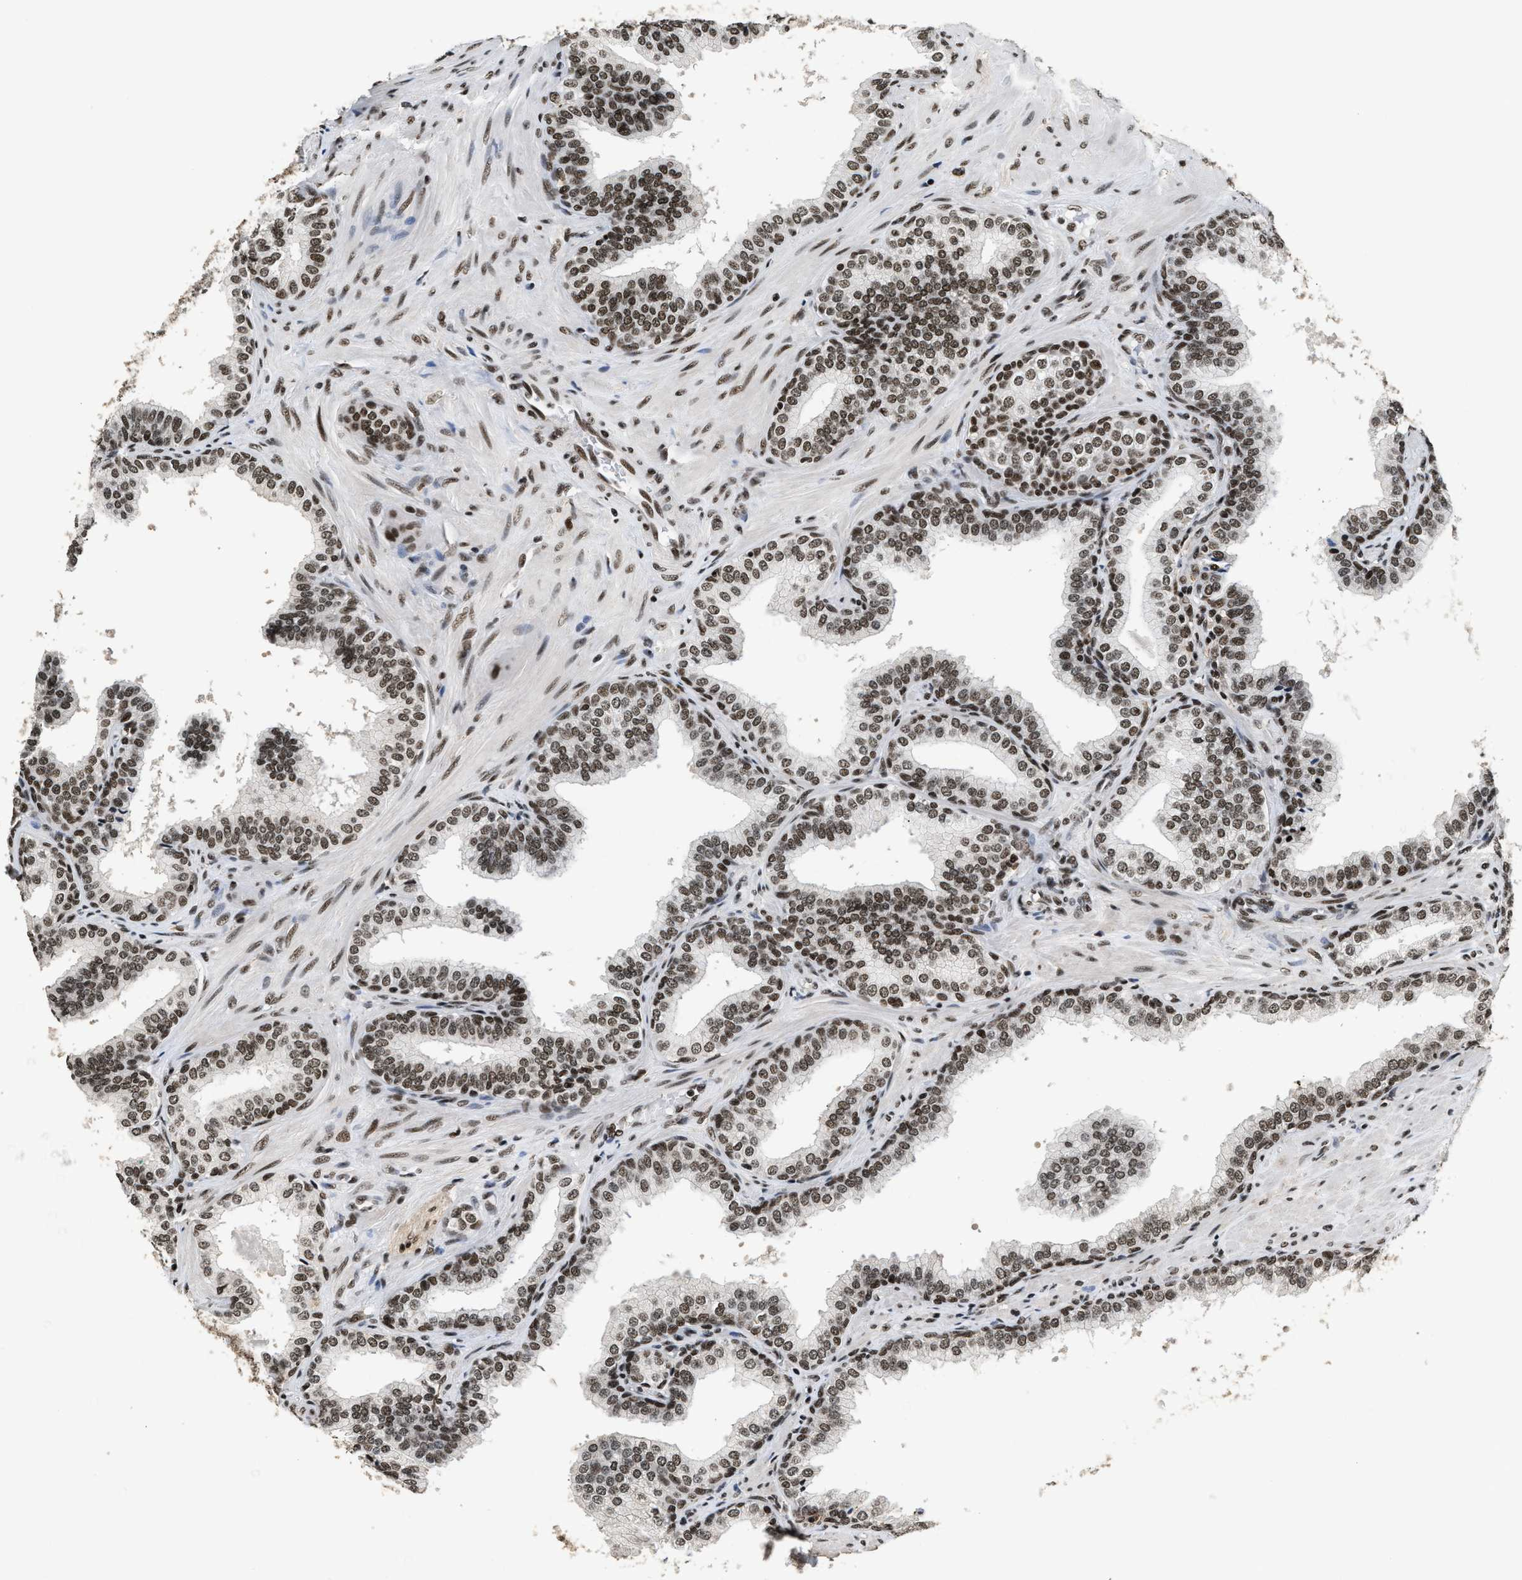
{"staining": {"intensity": "moderate", "quantity": ">75%", "location": "nuclear"}, "tissue": "prostate cancer", "cell_type": "Tumor cells", "image_type": "cancer", "snomed": [{"axis": "morphology", "description": "Adenocarcinoma, High grade"}, {"axis": "topography", "description": "Prostate"}], "caption": "Immunohistochemical staining of human prostate cancer (adenocarcinoma (high-grade)) exhibits medium levels of moderate nuclear positivity in approximately >75% of tumor cells.", "gene": "RAD21", "patient": {"sex": "male", "age": 52}}